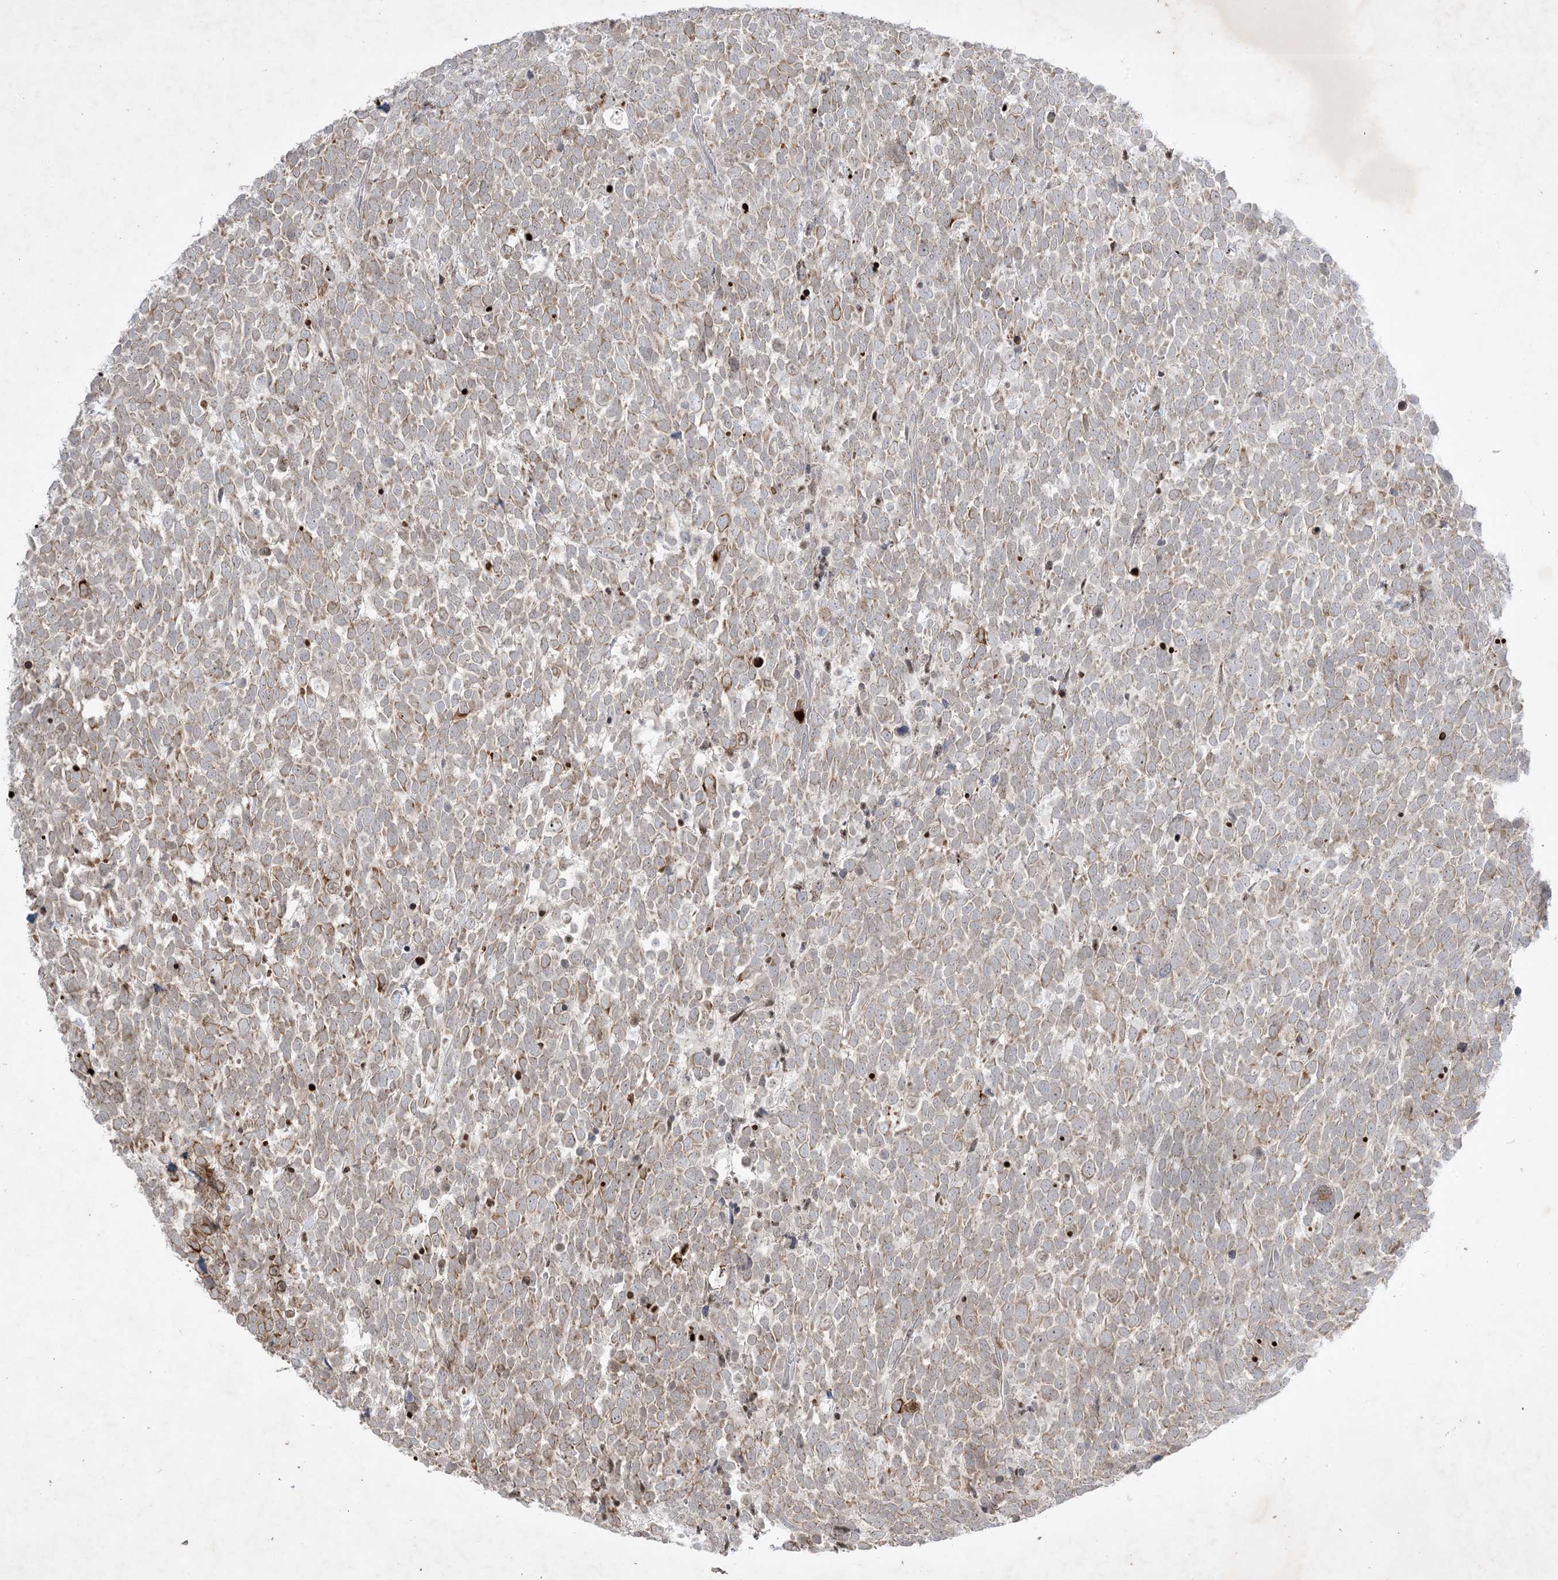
{"staining": {"intensity": "moderate", "quantity": ">75%", "location": "cytoplasmic/membranous"}, "tissue": "urothelial cancer", "cell_type": "Tumor cells", "image_type": "cancer", "snomed": [{"axis": "morphology", "description": "Urothelial carcinoma, High grade"}, {"axis": "topography", "description": "Urinary bladder"}], "caption": "Protein expression analysis of human urothelial cancer reveals moderate cytoplasmic/membranous positivity in approximately >75% of tumor cells. The protein of interest is shown in brown color, while the nuclei are stained blue.", "gene": "SOGA3", "patient": {"sex": "female", "age": 82}}